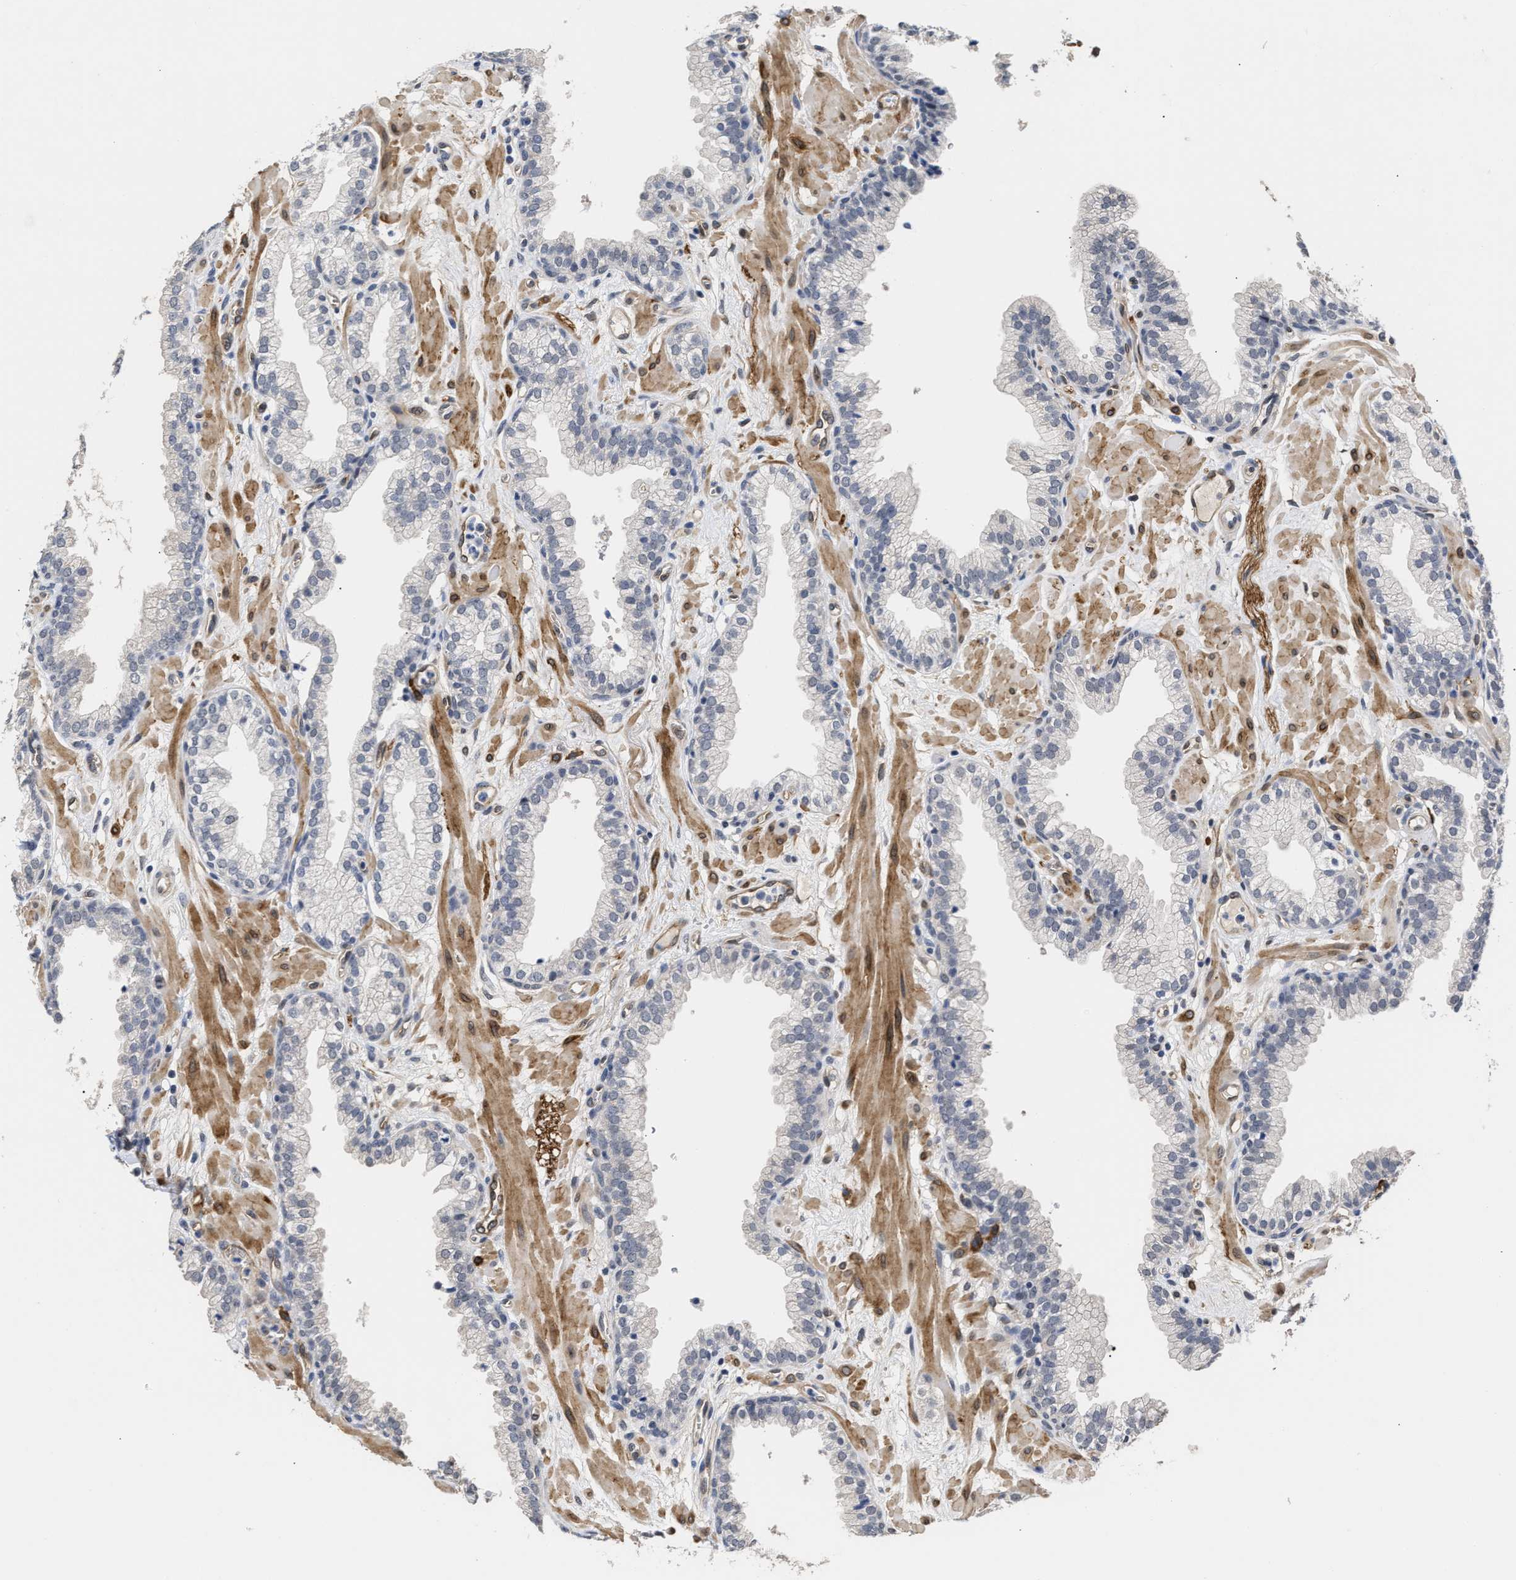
{"staining": {"intensity": "negative", "quantity": "none", "location": "none"}, "tissue": "prostate", "cell_type": "Glandular cells", "image_type": "normal", "snomed": [{"axis": "morphology", "description": "Normal tissue, NOS"}, {"axis": "morphology", "description": "Urothelial carcinoma, Low grade"}, {"axis": "topography", "description": "Urinary bladder"}, {"axis": "topography", "description": "Prostate"}], "caption": "Histopathology image shows no significant protein staining in glandular cells of unremarkable prostate.", "gene": "AHNAK2", "patient": {"sex": "male", "age": 60}}